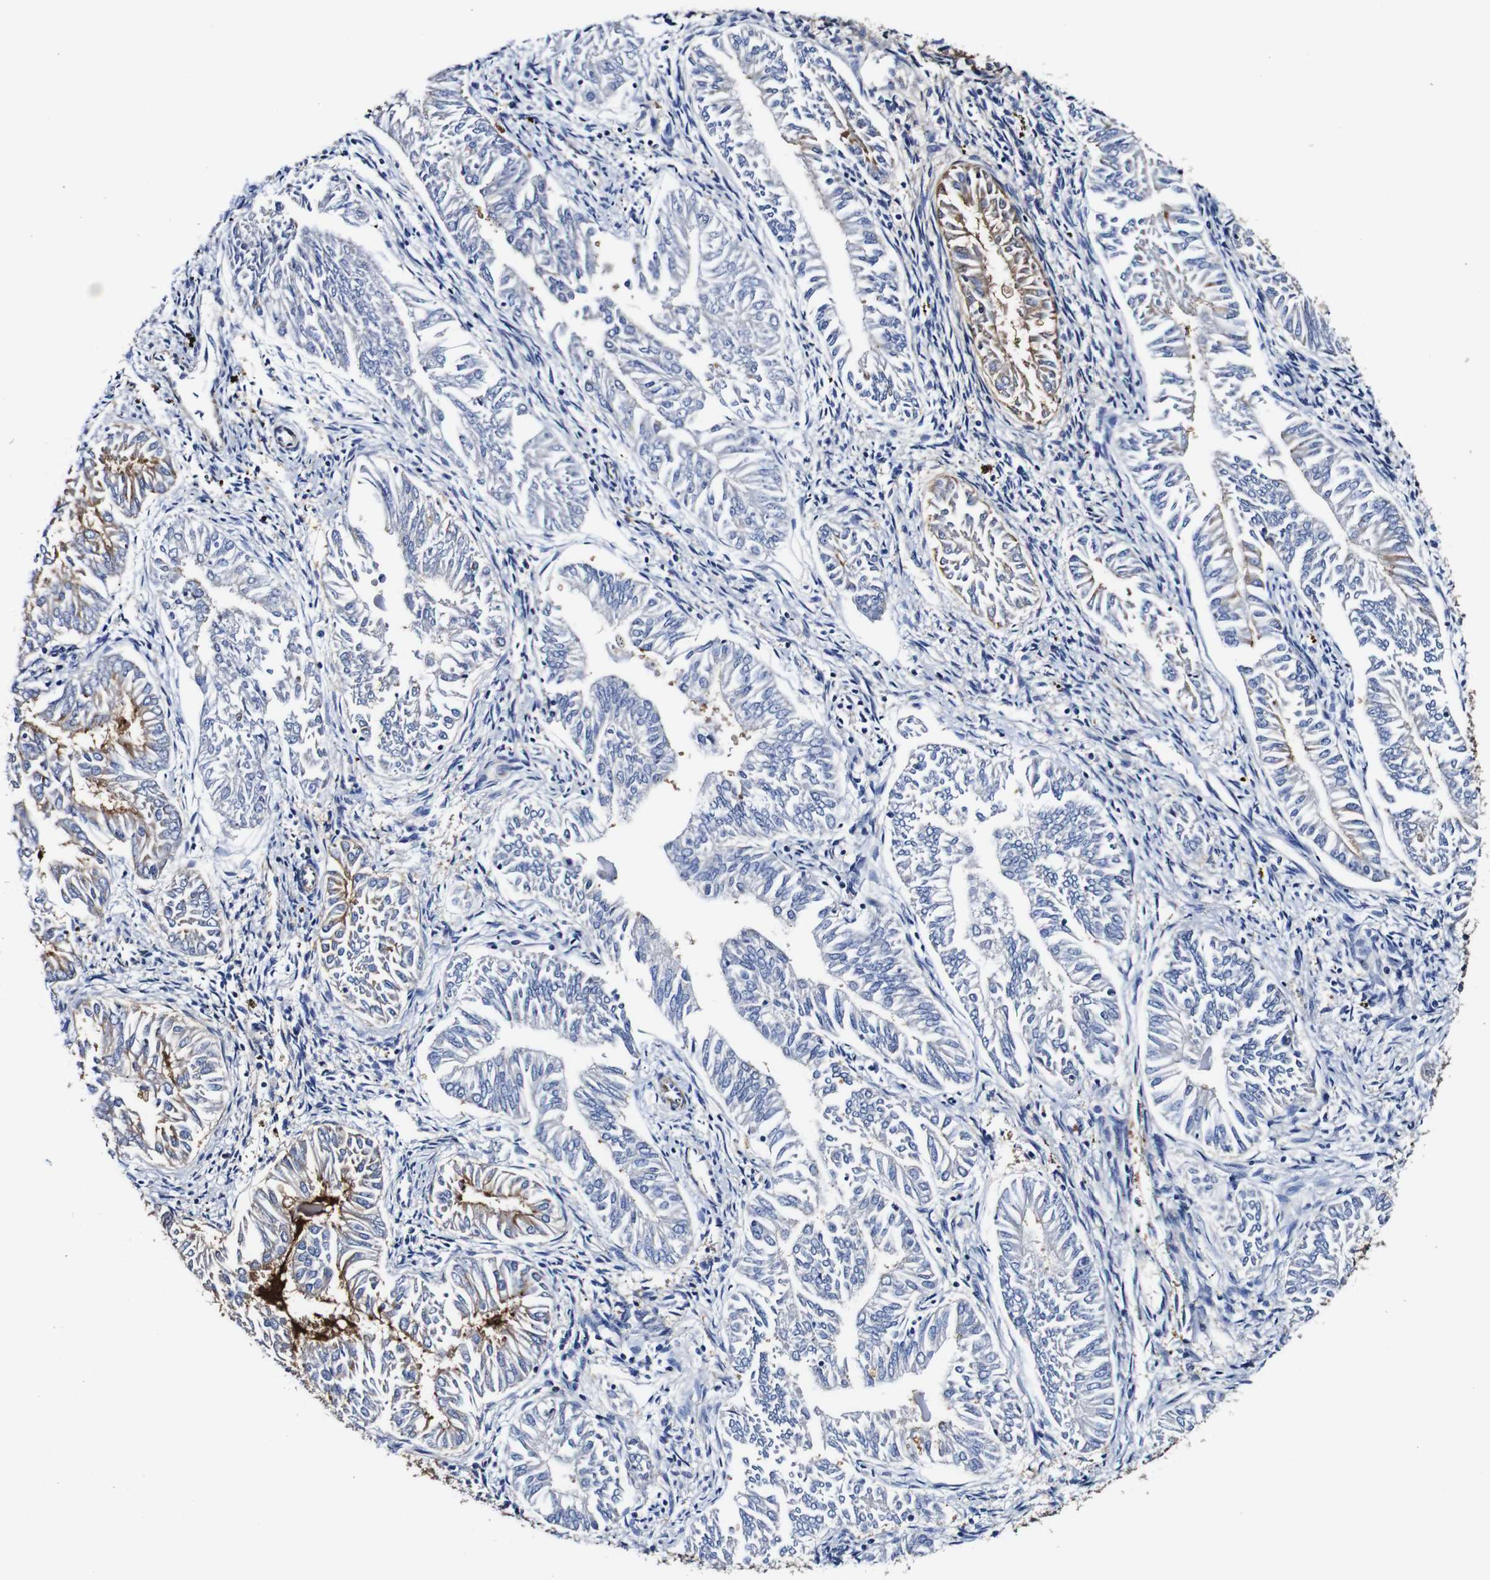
{"staining": {"intensity": "negative", "quantity": "none", "location": "none"}, "tissue": "endometrial cancer", "cell_type": "Tumor cells", "image_type": "cancer", "snomed": [{"axis": "morphology", "description": "Adenocarcinoma, NOS"}, {"axis": "topography", "description": "Endometrium"}], "caption": "DAB (3,3'-diaminobenzidine) immunohistochemical staining of endometrial cancer shows no significant positivity in tumor cells.", "gene": "PDCD6IP", "patient": {"sex": "female", "age": 53}}